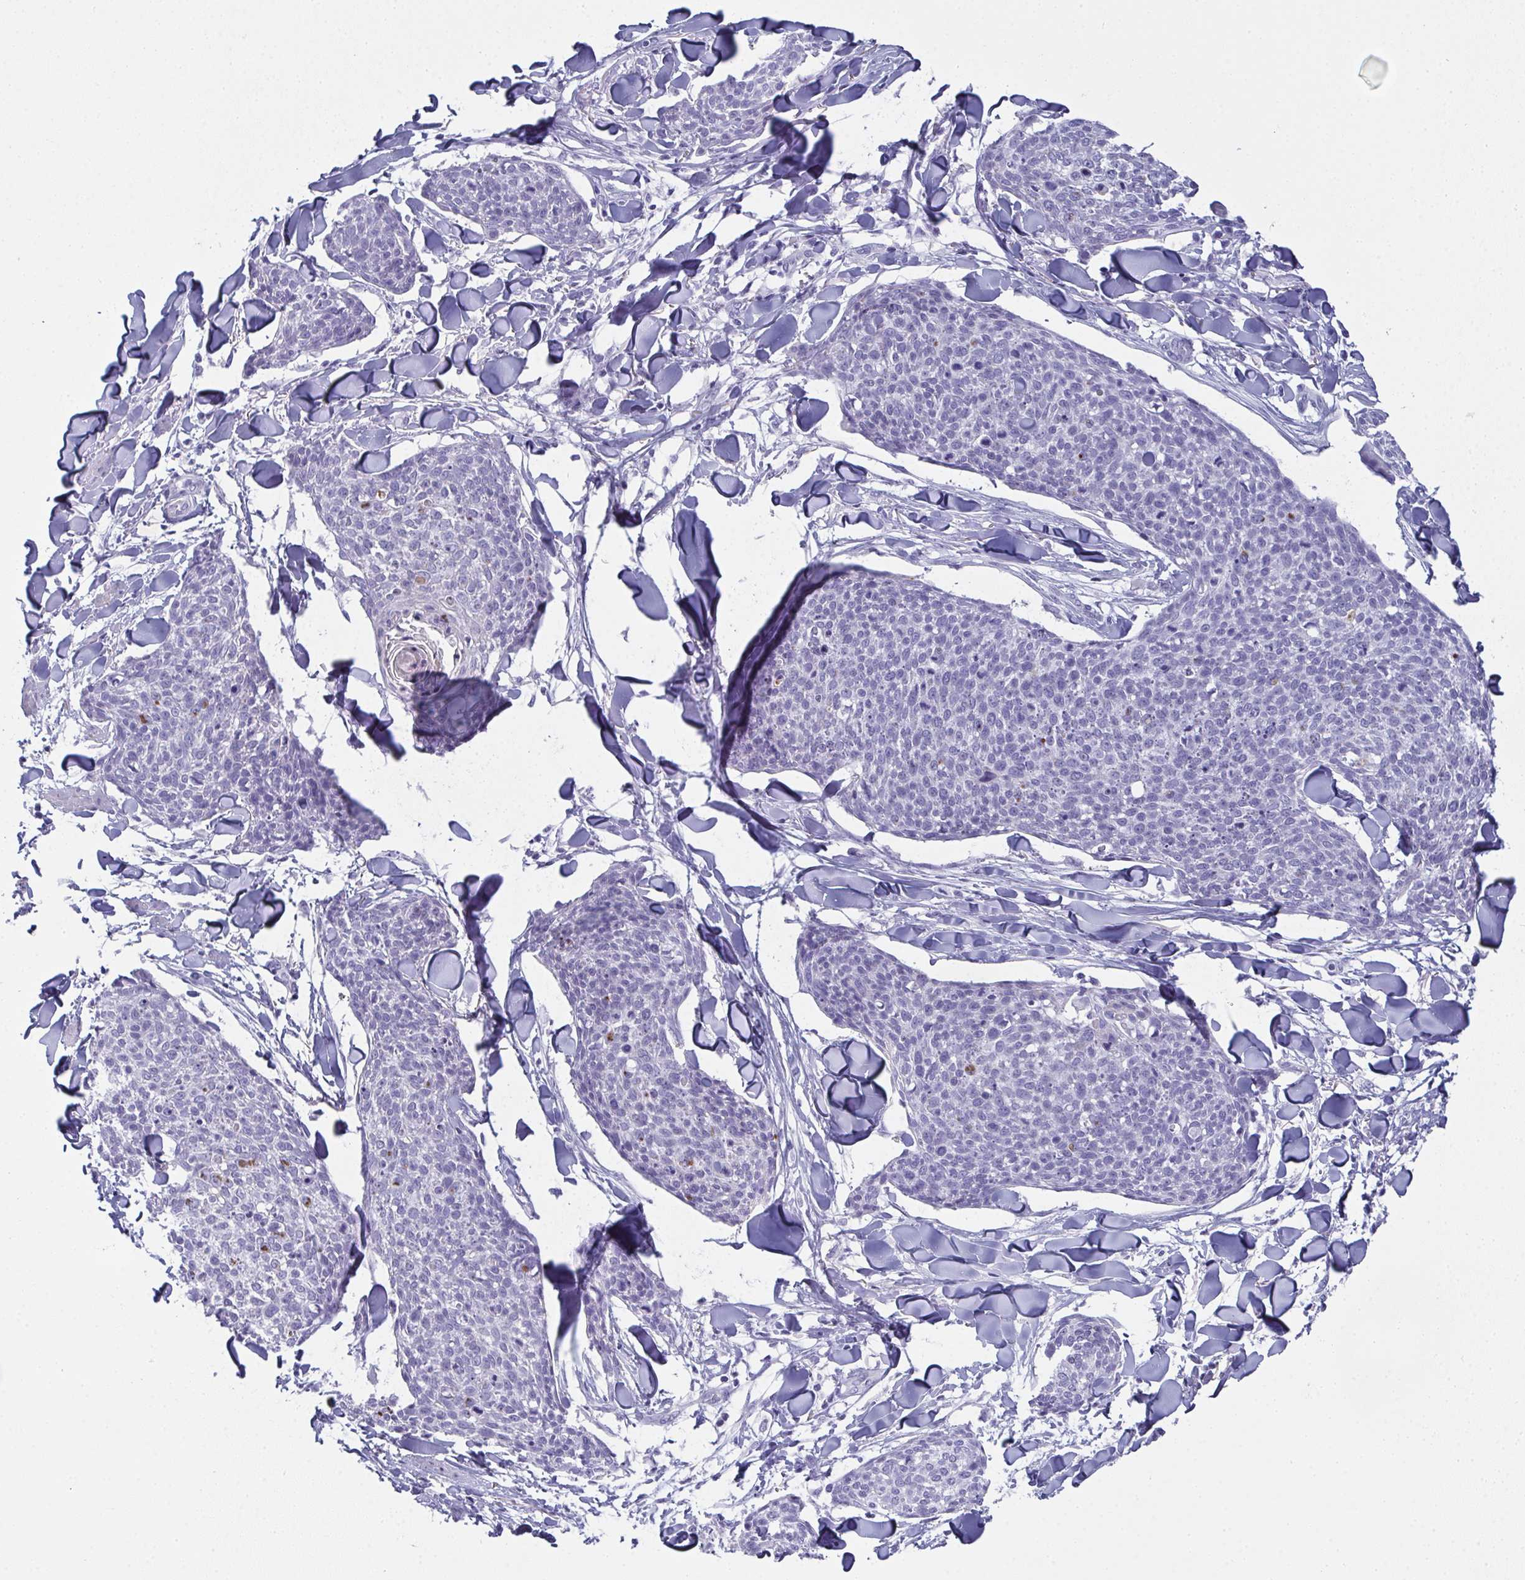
{"staining": {"intensity": "negative", "quantity": "none", "location": "none"}, "tissue": "skin cancer", "cell_type": "Tumor cells", "image_type": "cancer", "snomed": [{"axis": "morphology", "description": "Squamous cell carcinoma, NOS"}, {"axis": "topography", "description": "Skin"}, {"axis": "topography", "description": "Vulva"}], "caption": "Immunohistochemistry of squamous cell carcinoma (skin) exhibits no expression in tumor cells.", "gene": "SLC36A2", "patient": {"sex": "female", "age": 75}}